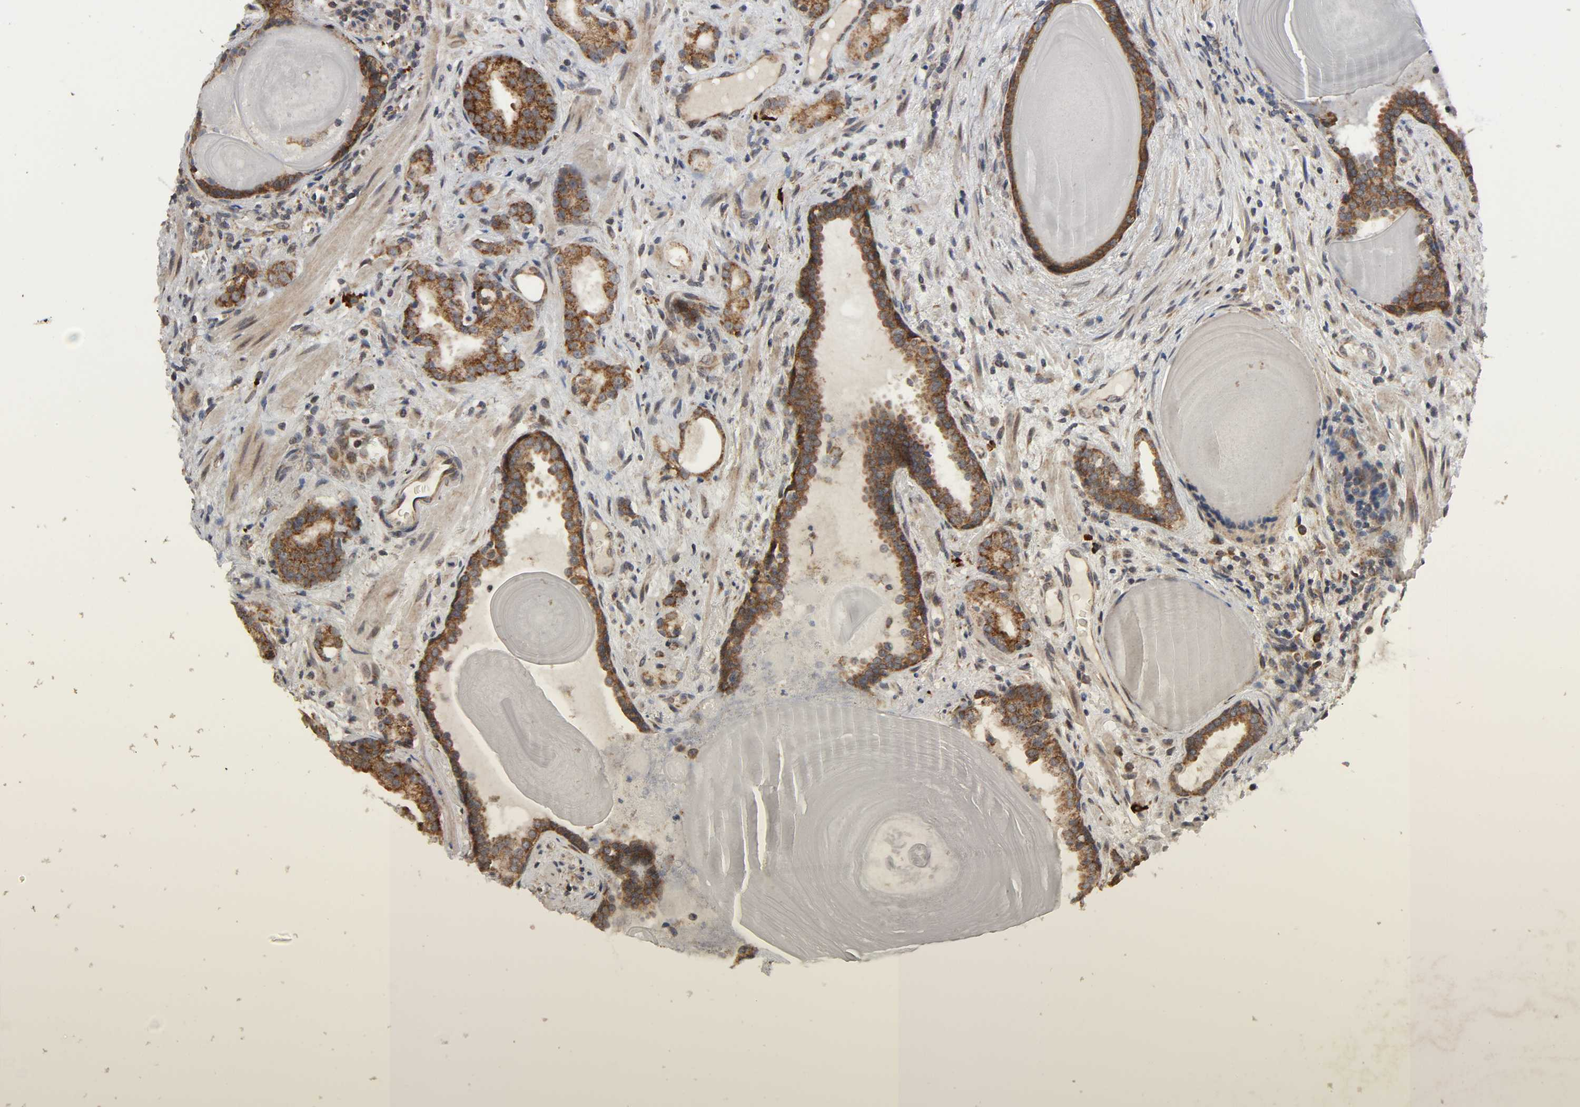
{"staining": {"intensity": "strong", "quantity": ">75%", "location": "cytoplasmic/membranous"}, "tissue": "prostate cancer", "cell_type": "Tumor cells", "image_type": "cancer", "snomed": [{"axis": "morphology", "description": "Adenocarcinoma, Low grade"}, {"axis": "topography", "description": "Prostate"}], "caption": "Prostate cancer (adenocarcinoma (low-grade)) stained for a protein (brown) demonstrates strong cytoplasmic/membranous positive expression in about >75% of tumor cells.", "gene": "SLC30A9", "patient": {"sex": "male", "age": 63}}